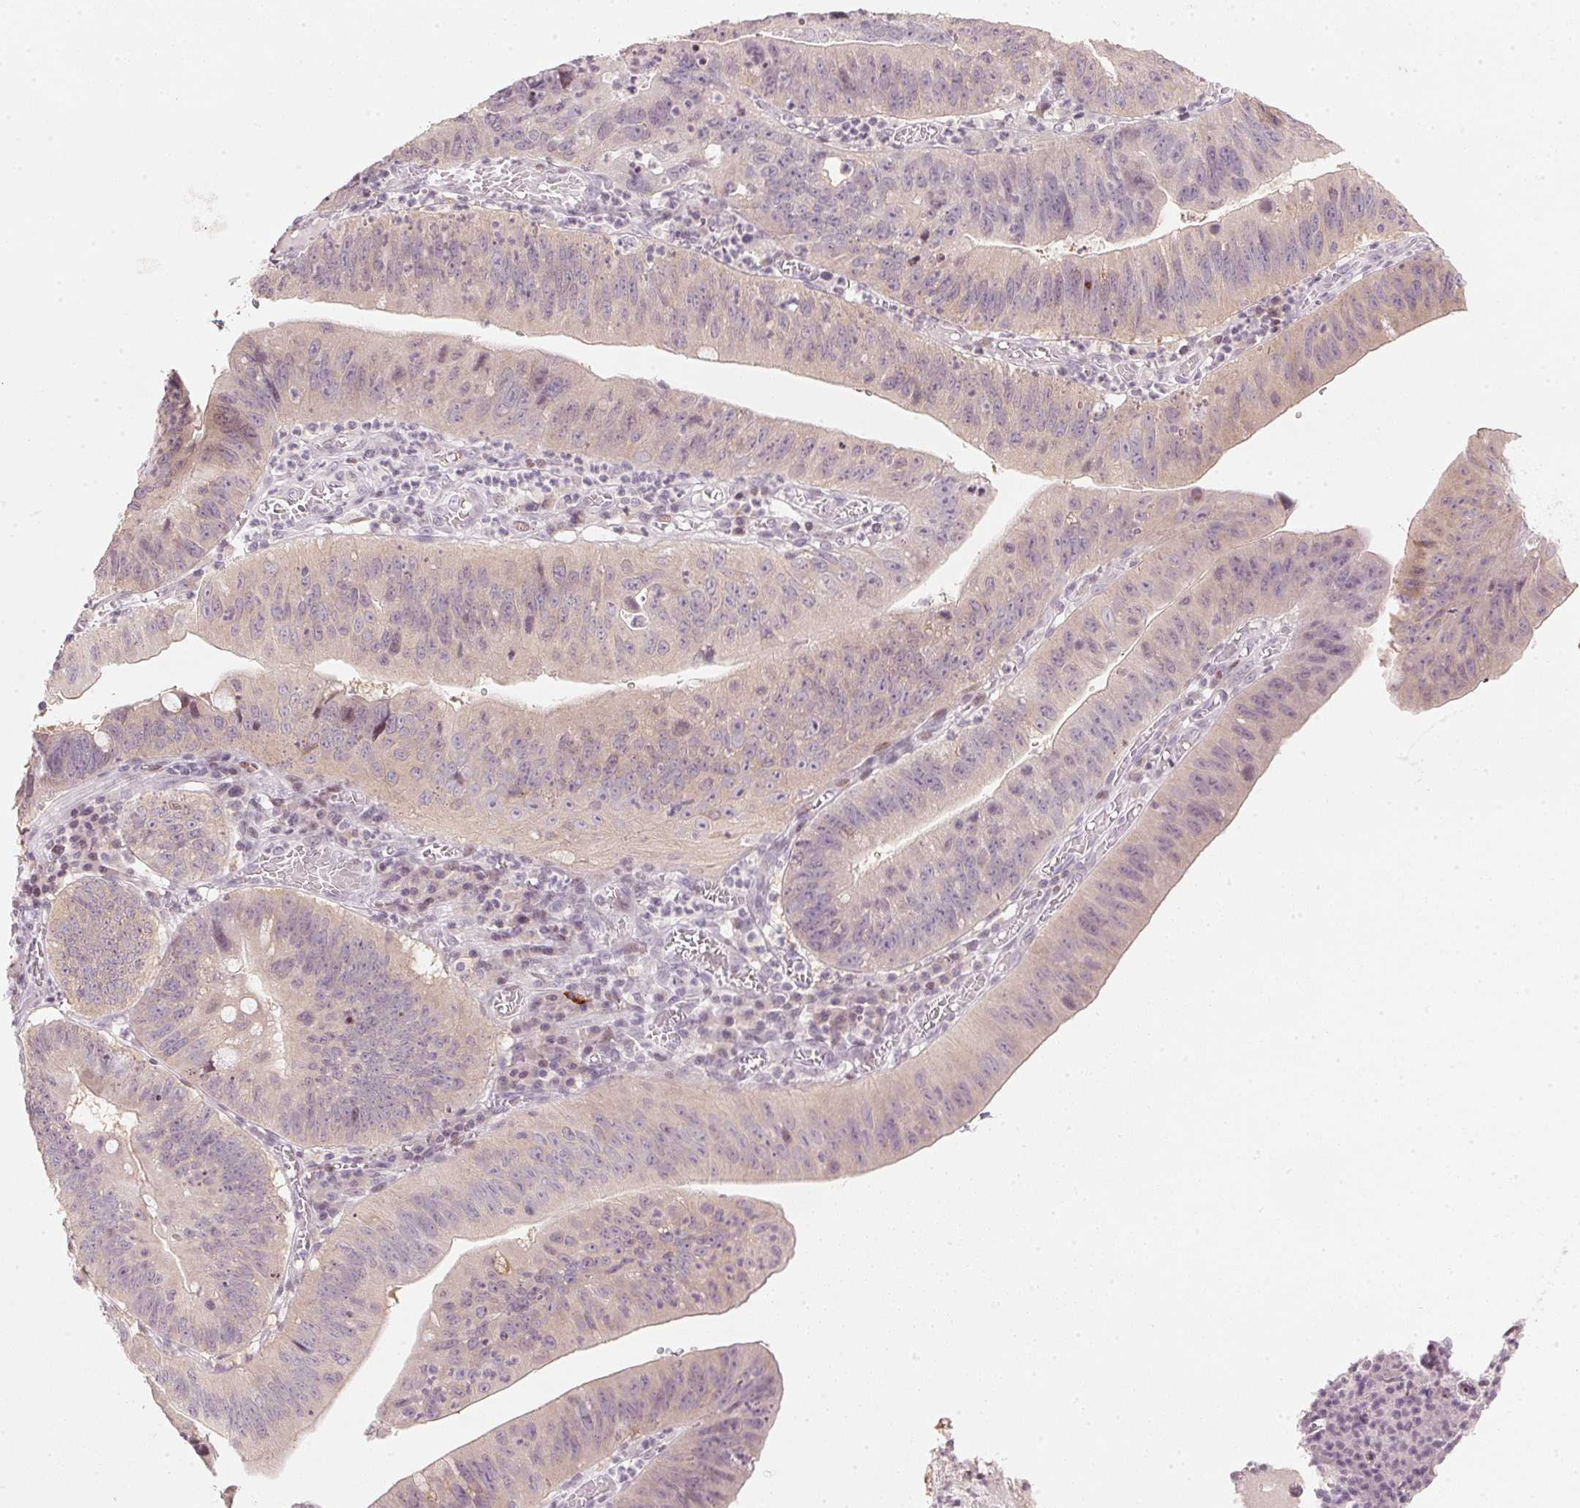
{"staining": {"intensity": "weak", "quantity": "25%-75%", "location": "cytoplasmic/membranous"}, "tissue": "stomach cancer", "cell_type": "Tumor cells", "image_type": "cancer", "snomed": [{"axis": "morphology", "description": "Adenocarcinoma, NOS"}, {"axis": "topography", "description": "Stomach"}], "caption": "Protein expression analysis of human stomach adenocarcinoma reveals weak cytoplasmic/membranous positivity in approximately 25%-75% of tumor cells.", "gene": "SFRP4", "patient": {"sex": "male", "age": 59}}